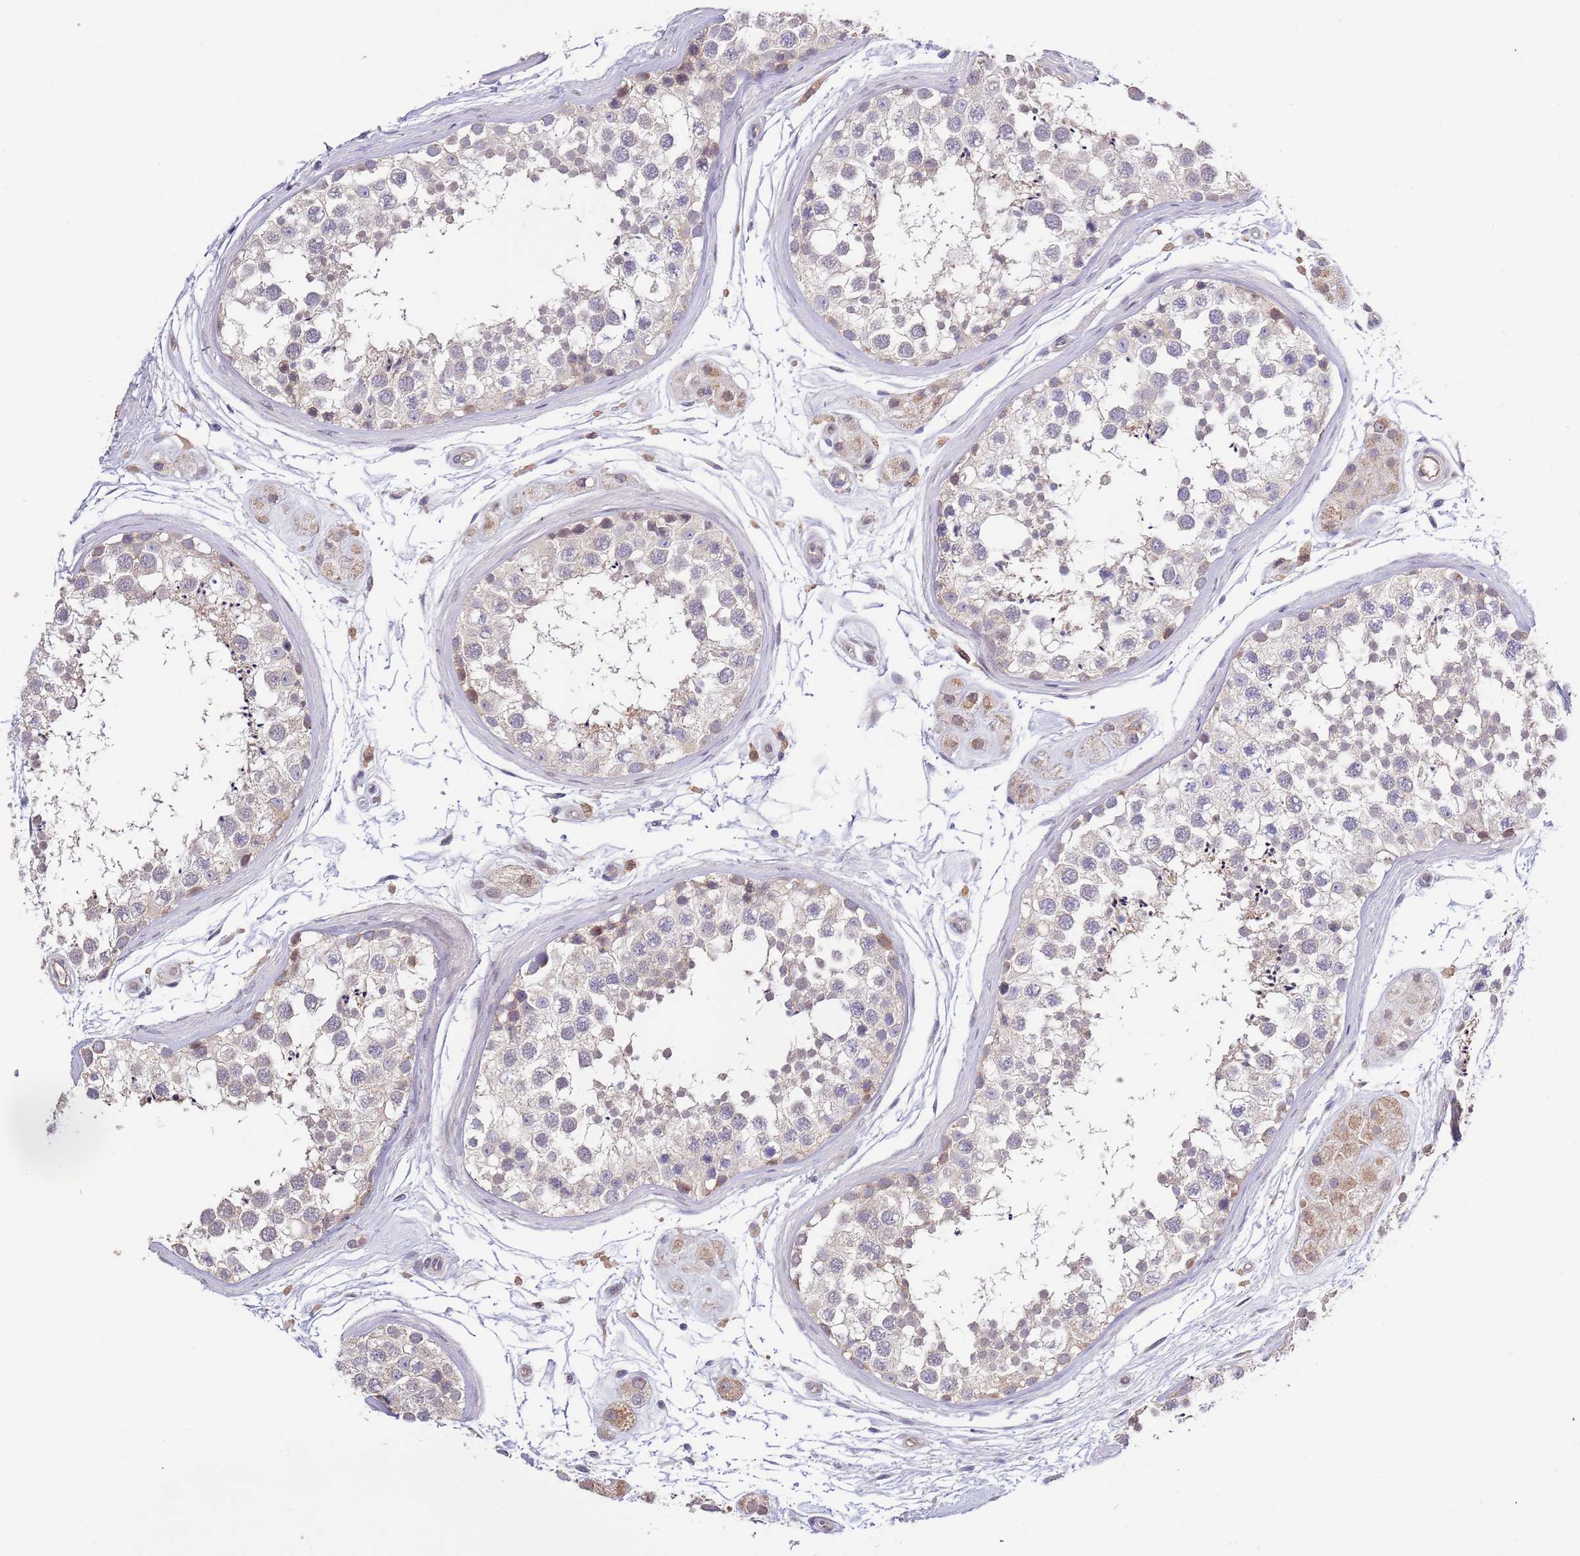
{"staining": {"intensity": "weak", "quantity": "<25%", "location": "cytoplasmic/membranous"}, "tissue": "testis", "cell_type": "Cells in seminiferous ducts", "image_type": "normal", "snomed": [{"axis": "morphology", "description": "Normal tissue, NOS"}, {"axis": "topography", "description": "Testis"}], "caption": "Immunohistochemical staining of unremarkable testis displays no significant positivity in cells in seminiferous ducts.", "gene": "LIPJ", "patient": {"sex": "male", "age": 56}}